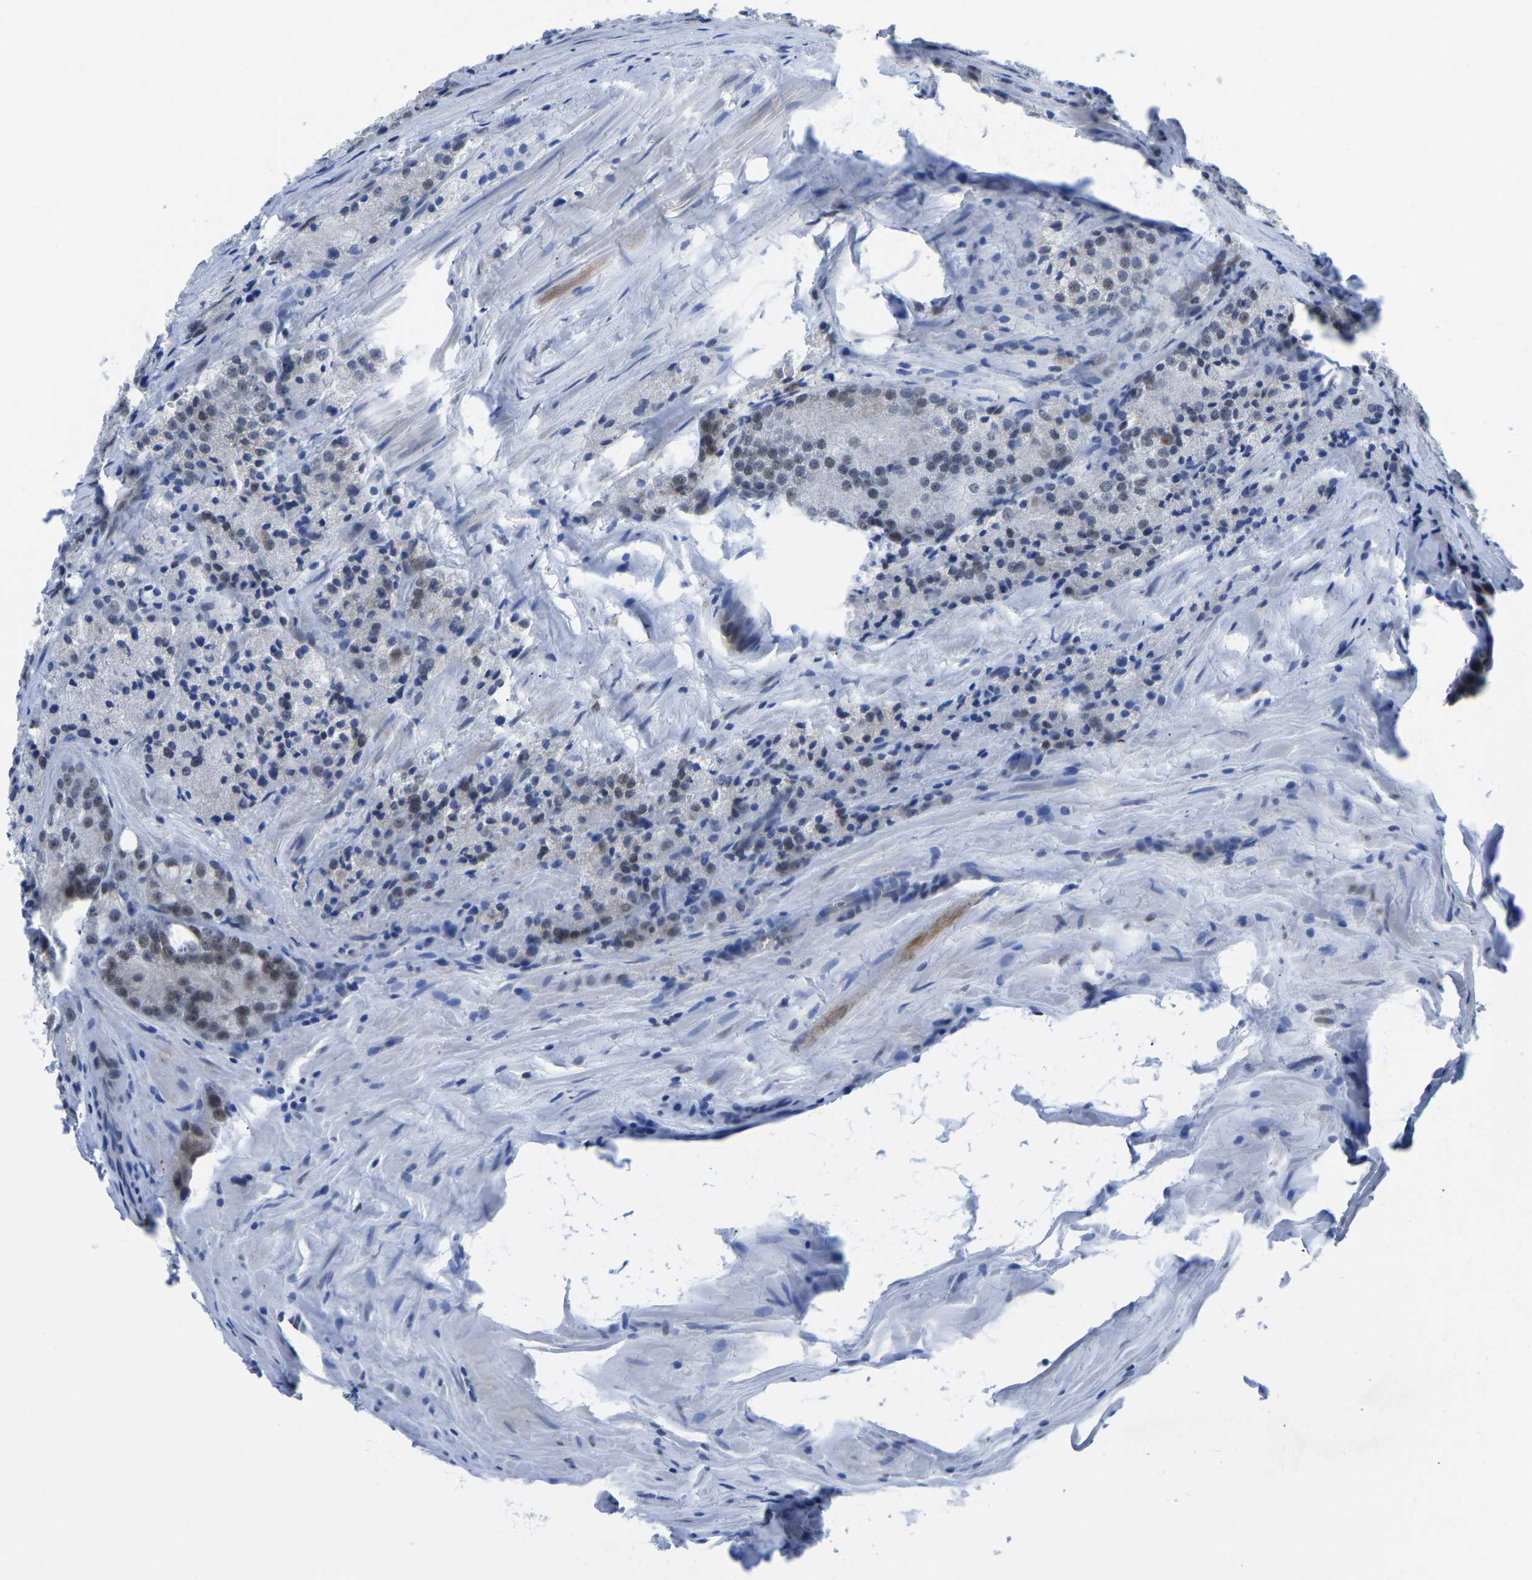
{"staining": {"intensity": "weak", "quantity": "<25%", "location": "nuclear"}, "tissue": "prostate cancer", "cell_type": "Tumor cells", "image_type": "cancer", "snomed": [{"axis": "morphology", "description": "Adenocarcinoma, Low grade"}, {"axis": "topography", "description": "Prostate"}], "caption": "A high-resolution micrograph shows IHC staining of adenocarcinoma (low-grade) (prostate), which demonstrates no significant positivity in tumor cells.", "gene": "POLDIP3", "patient": {"sex": "male", "age": 64}}